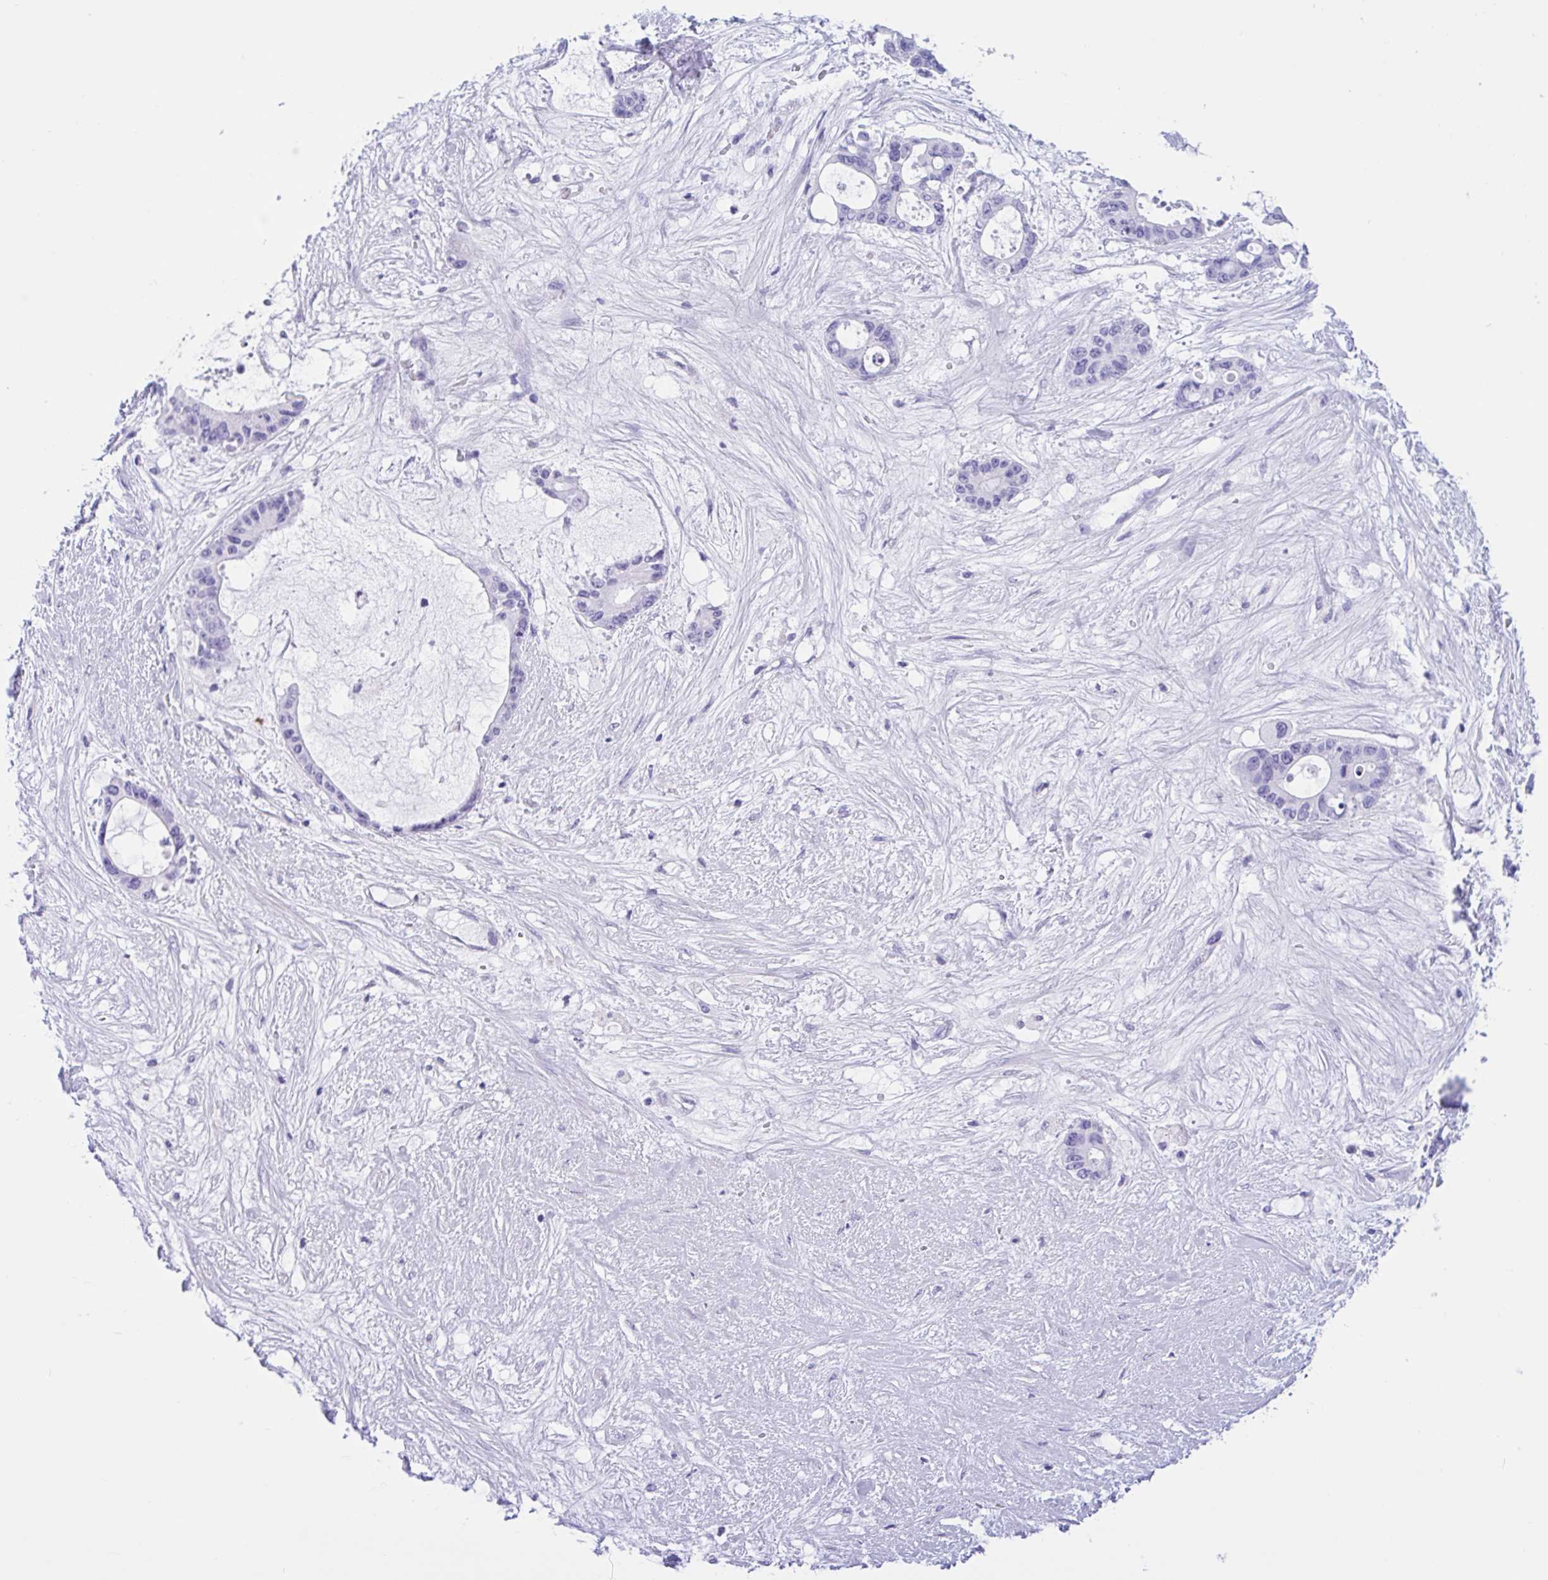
{"staining": {"intensity": "negative", "quantity": "none", "location": "none"}, "tissue": "liver cancer", "cell_type": "Tumor cells", "image_type": "cancer", "snomed": [{"axis": "morphology", "description": "Normal tissue, NOS"}, {"axis": "morphology", "description": "Cholangiocarcinoma"}, {"axis": "topography", "description": "Liver"}, {"axis": "topography", "description": "Peripheral nerve tissue"}], "caption": "This is an immunohistochemistry (IHC) photomicrograph of liver cancer. There is no staining in tumor cells.", "gene": "OR4N4", "patient": {"sex": "female", "age": 73}}